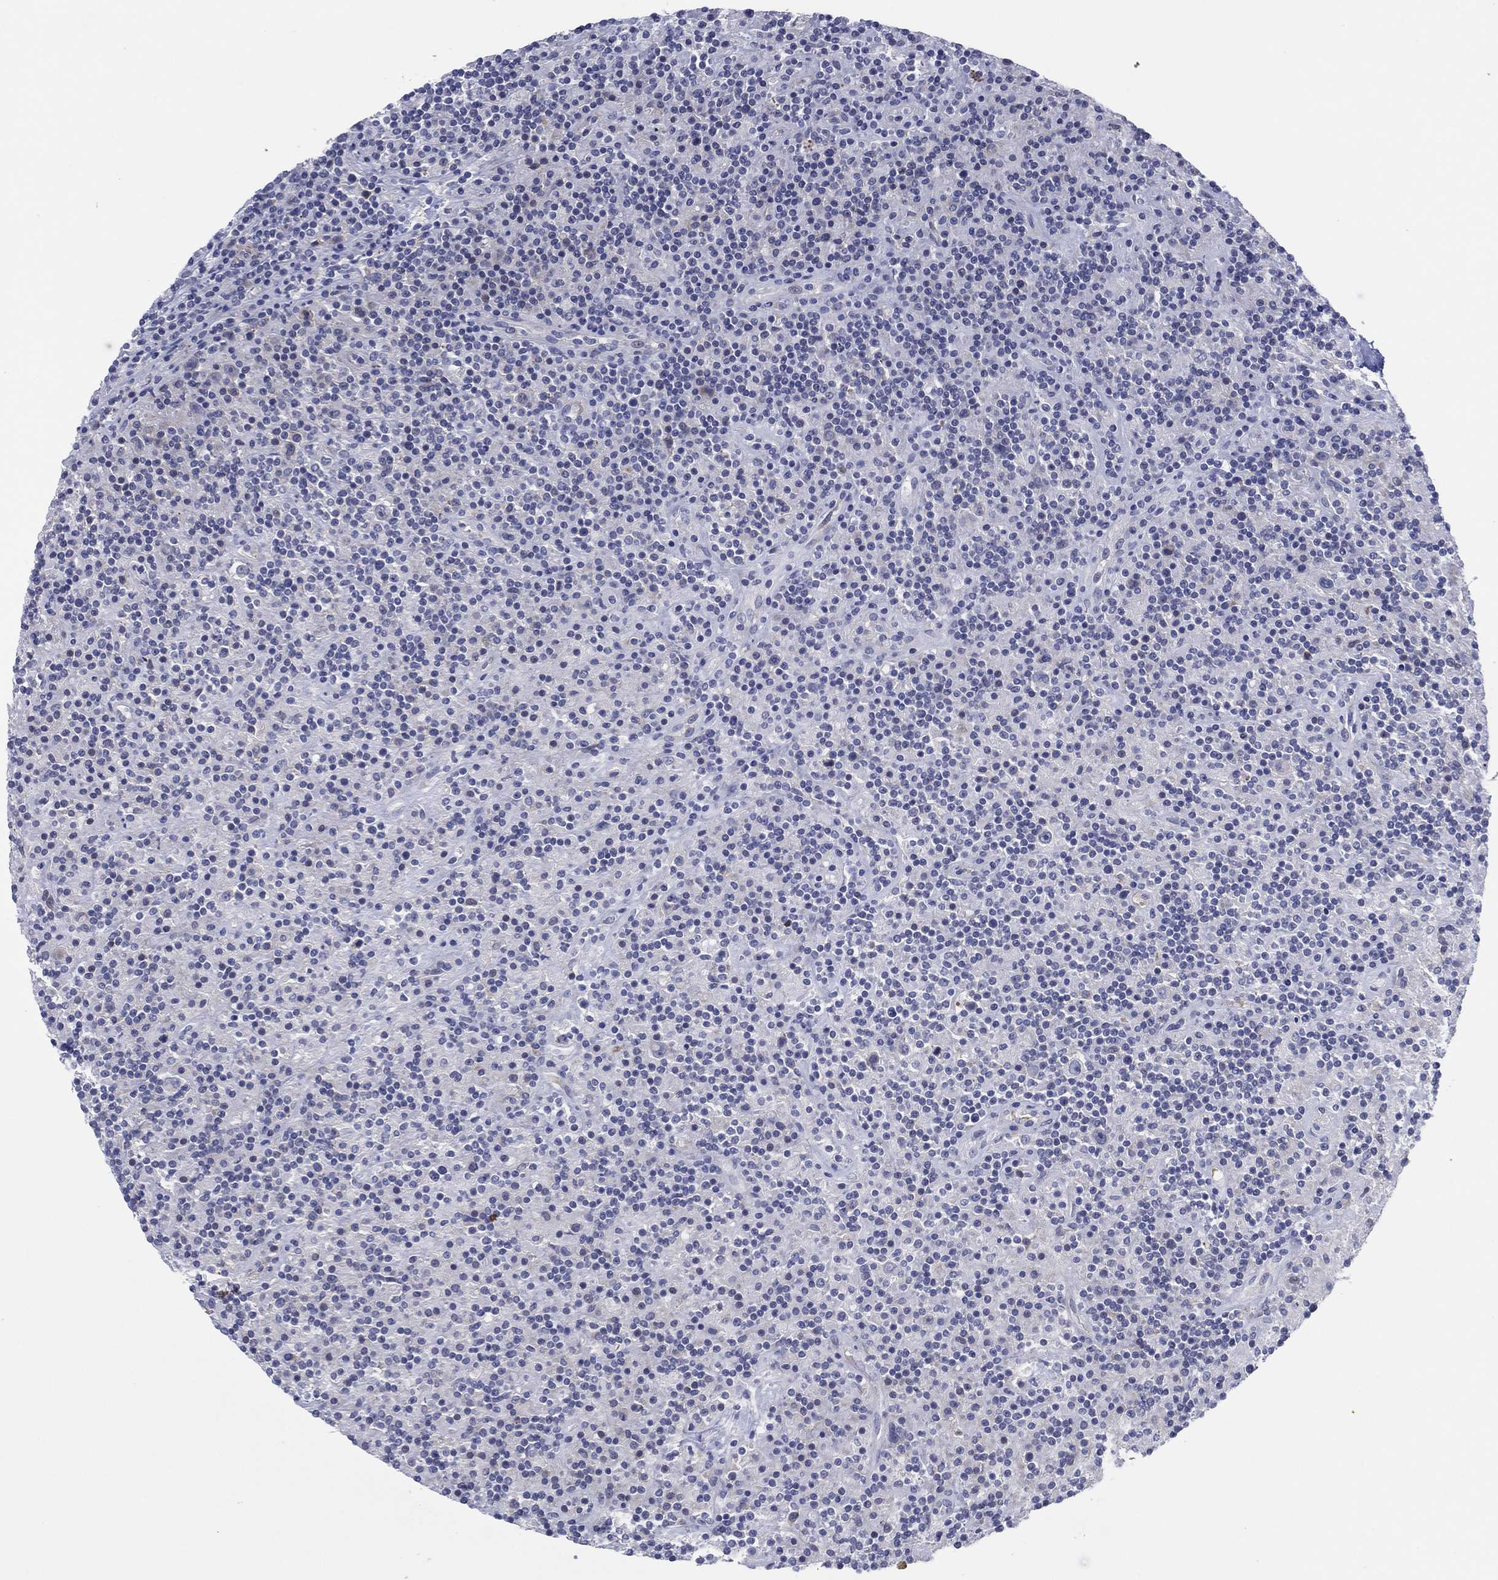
{"staining": {"intensity": "negative", "quantity": "none", "location": "none"}, "tissue": "lymphoma", "cell_type": "Tumor cells", "image_type": "cancer", "snomed": [{"axis": "morphology", "description": "Hodgkin's disease, NOS"}, {"axis": "topography", "description": "Lymph node"}], "caption": "Immunohistochemistry (IHC) micrograph of Hodgkin's disease stained for a protein (brown), which demonstrates no expression in tumor cells.", "gene": "HEATR4", "patient": {"sex": "male", "age": 70}}